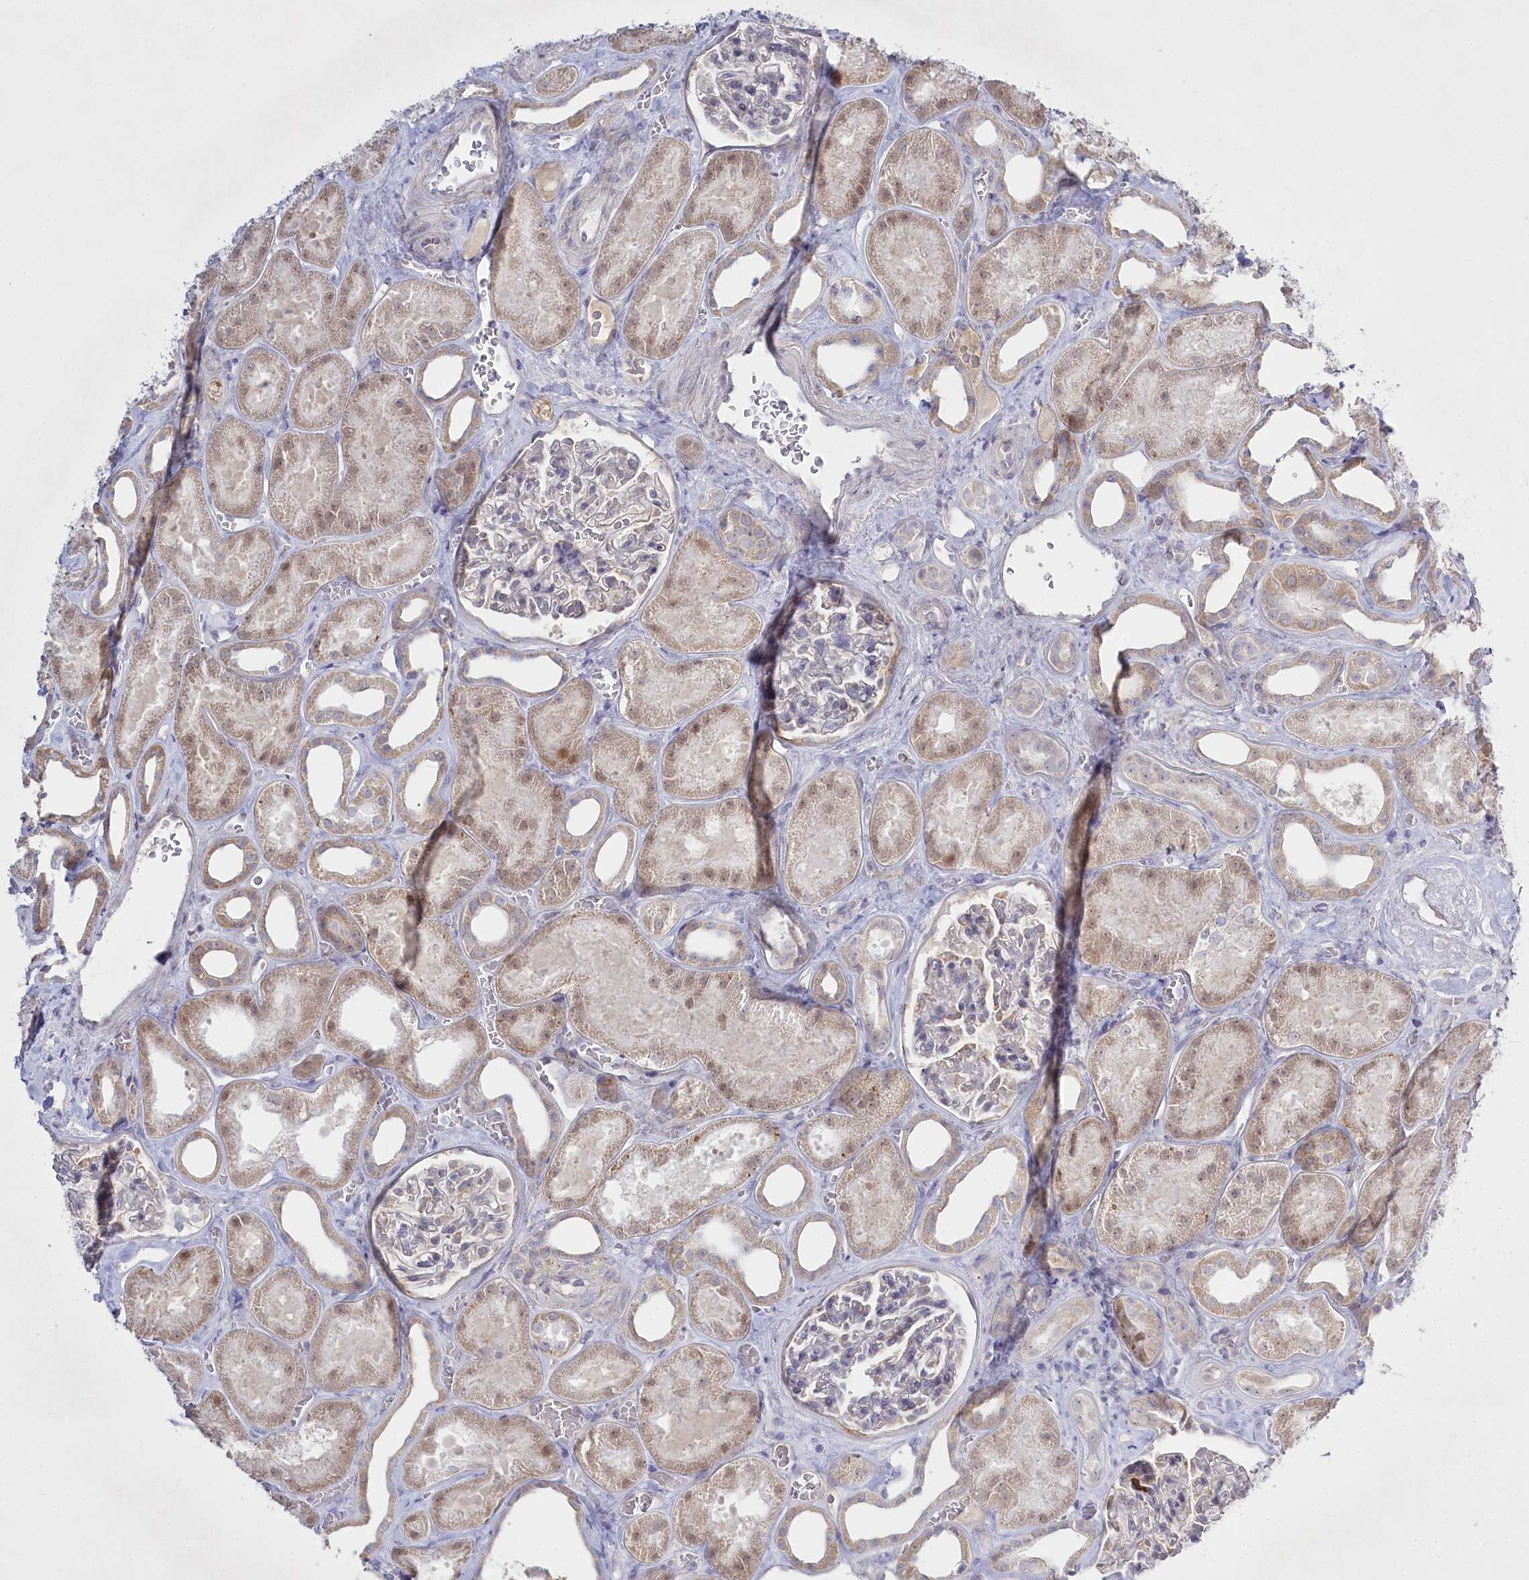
{"staining": {"intensity": "negative", "quantity": "none", "location": "none"}, "tissue": "kidney", "cell_type": "Cells in glomeruli", "image_type": "normal", "snomed": [{"axis": "morphology", "description": "Normal tissue, NOS"}, {"axis": "morphology", "description": "Adenocarcinoma, NOS"}, {"axis": "topography", "description": "Kidney"}], "caption": "Immunohistochemistry (IHC) of unremarkable human kidney demonstrates no expression in cells in glomeruli.", "gene": "ABITRAM", "patient": {"sex": "female", "age": 68}}